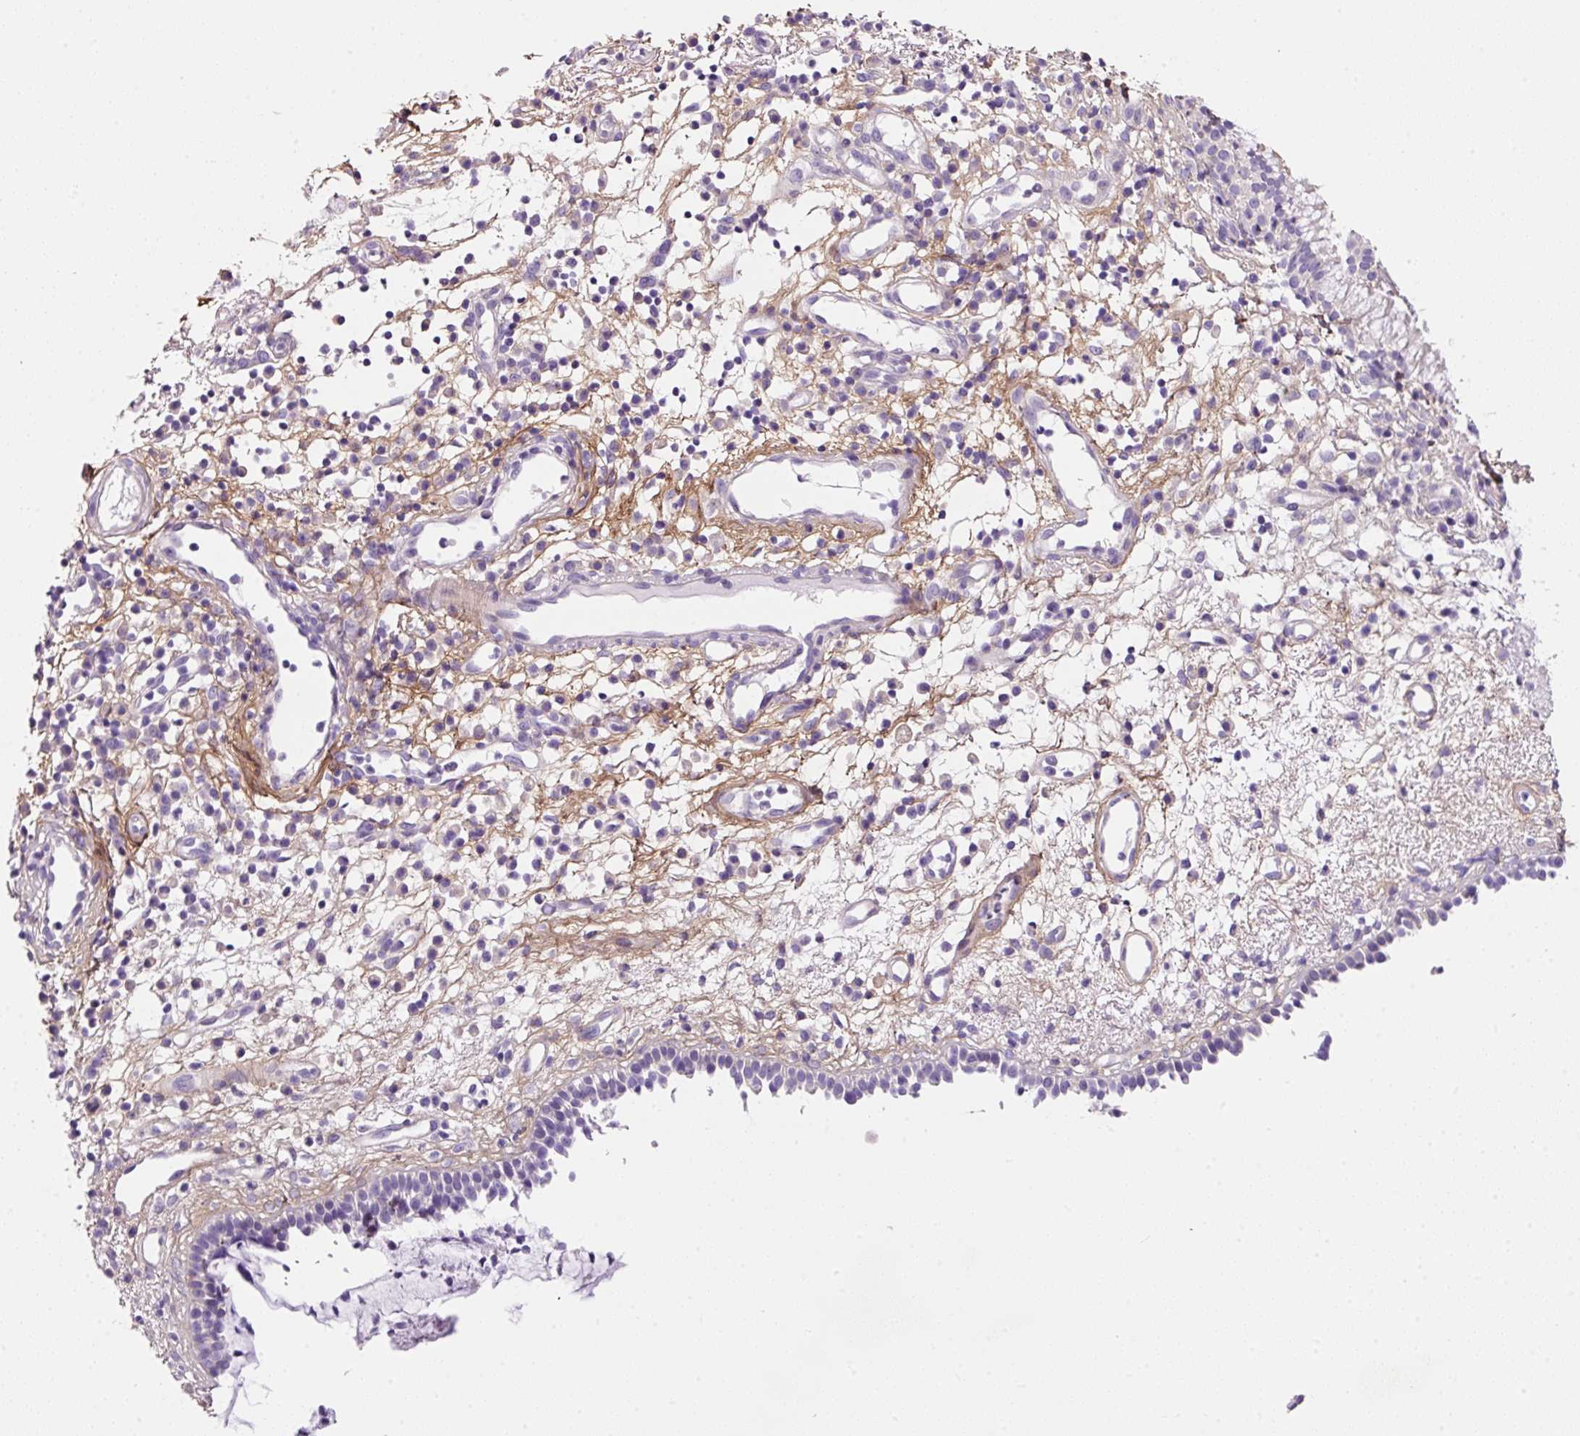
{"staining": {"intensity": "negative", "quantity": "none", "location": "none"}, "tissue": "nasopharynx", "cell_type": "Respiratory epithelial cells", "image_type": "normal", "snomed": [{"axis": "morphology", "description": "Normal tissue, NOS"}, {"axis": "topography", "description": "Nasopharynx"}], "caption": "A high-resolution photomicrograph shows immunohistochemistry staining of normal nasopharynx, which displays no significant expression in respiratory epithelial cells.", "gene": "SOS2", "patient": {"sex": "male", "age": 21}}